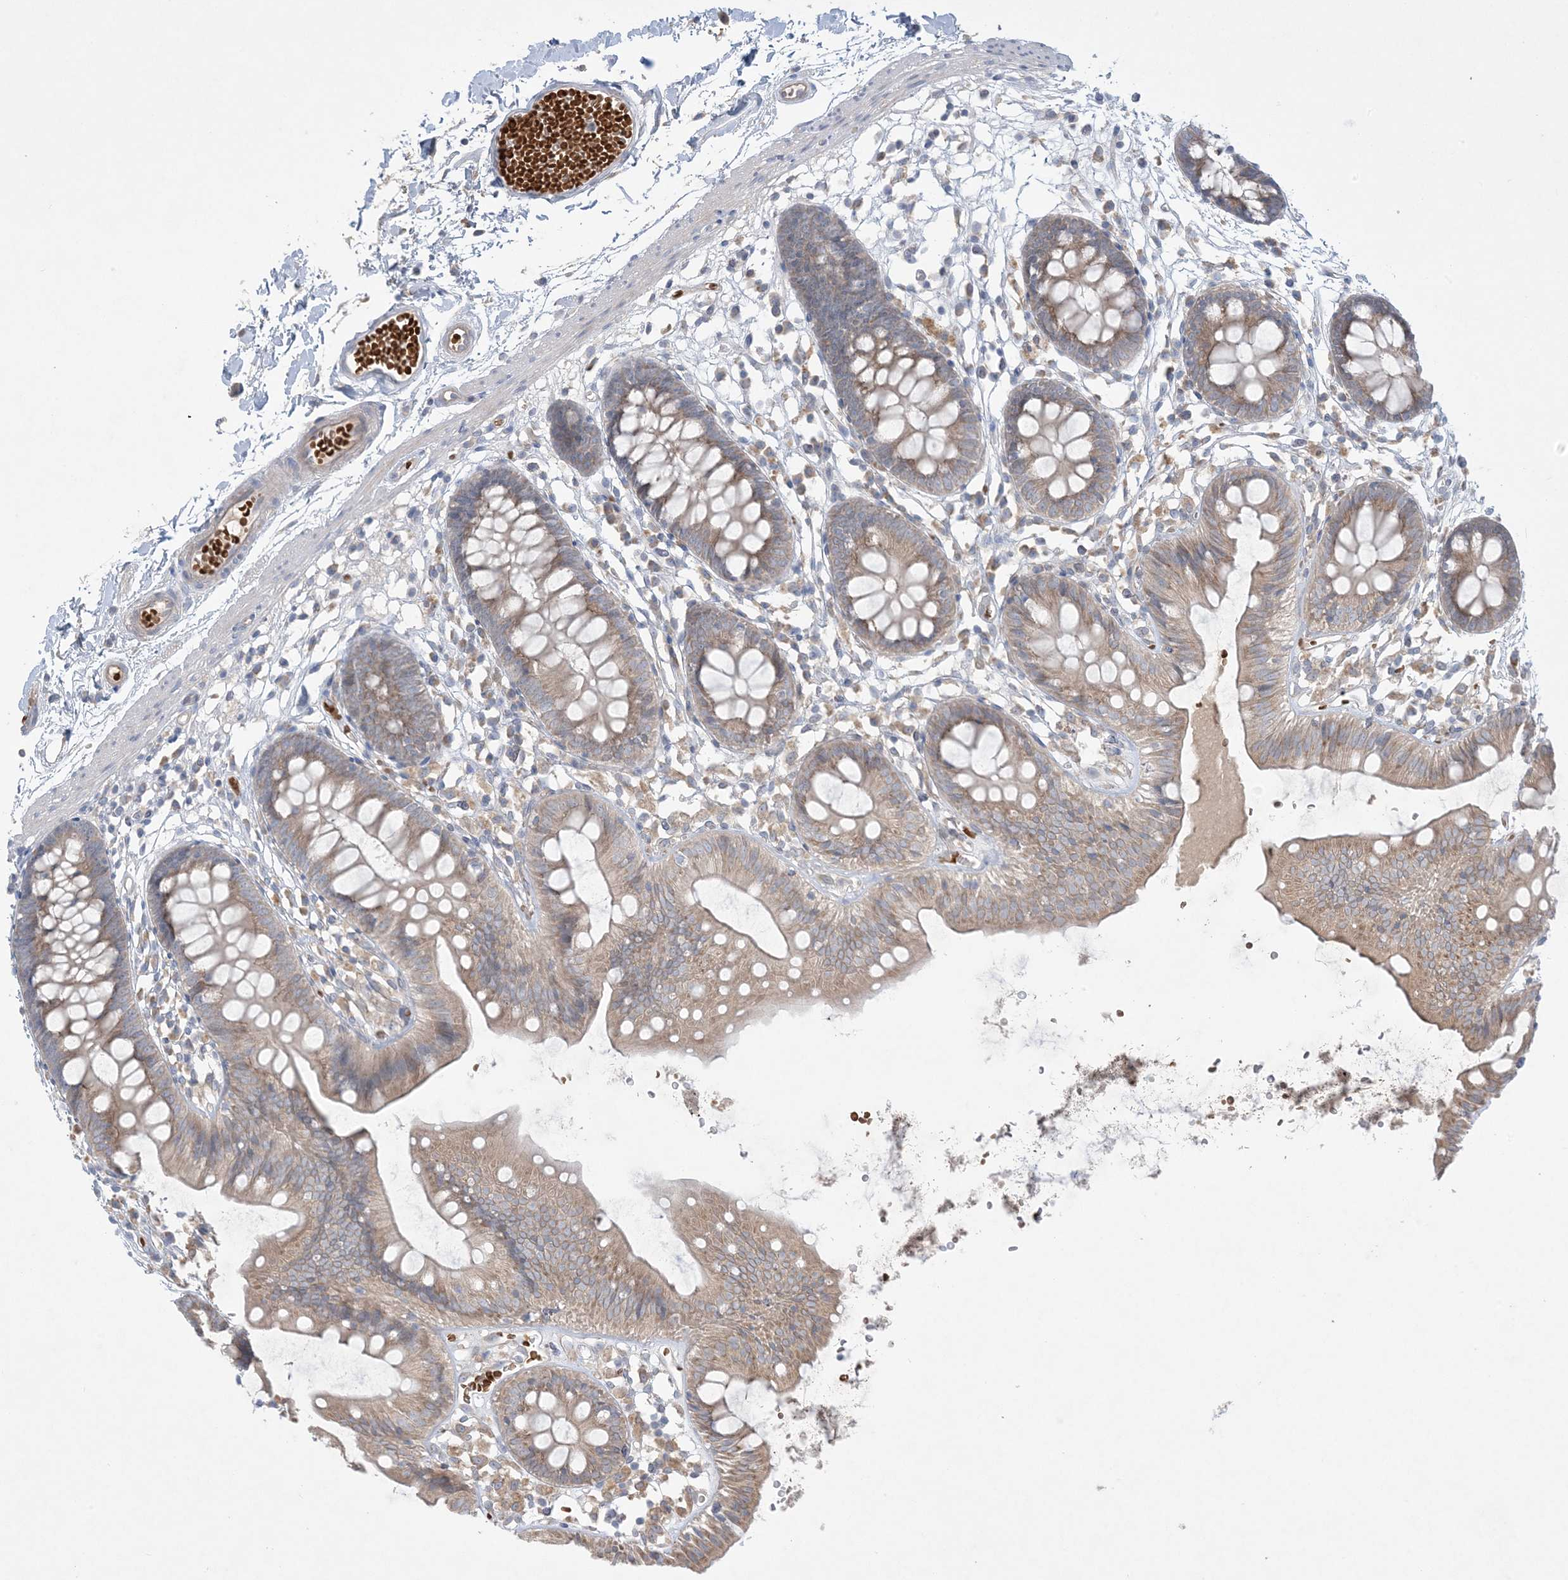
{"staining": {"intensity": "negative", "quantity": "none", "location": "none"}, "tissue": "colon", "cell_type": "Endothelial cells", "image_type": "normal", "snomed": [{"axis": "morphology", "description": "Normal tissue, NOS"}, {"axis": "topography", "description": "Colon"}], "caption": "Immunohistochemistry image of unremarkable colon stained for a protein (brown), which demonstrates no positivity in endothelial cells. (Stains: DAB immunohistochemistry (IHC) with hematoxylin counter stain, Microscopy: brightfield microscopy at high magnification).", "gene": "MMGT1", "patient": {"sex": "male", "age": 56}}